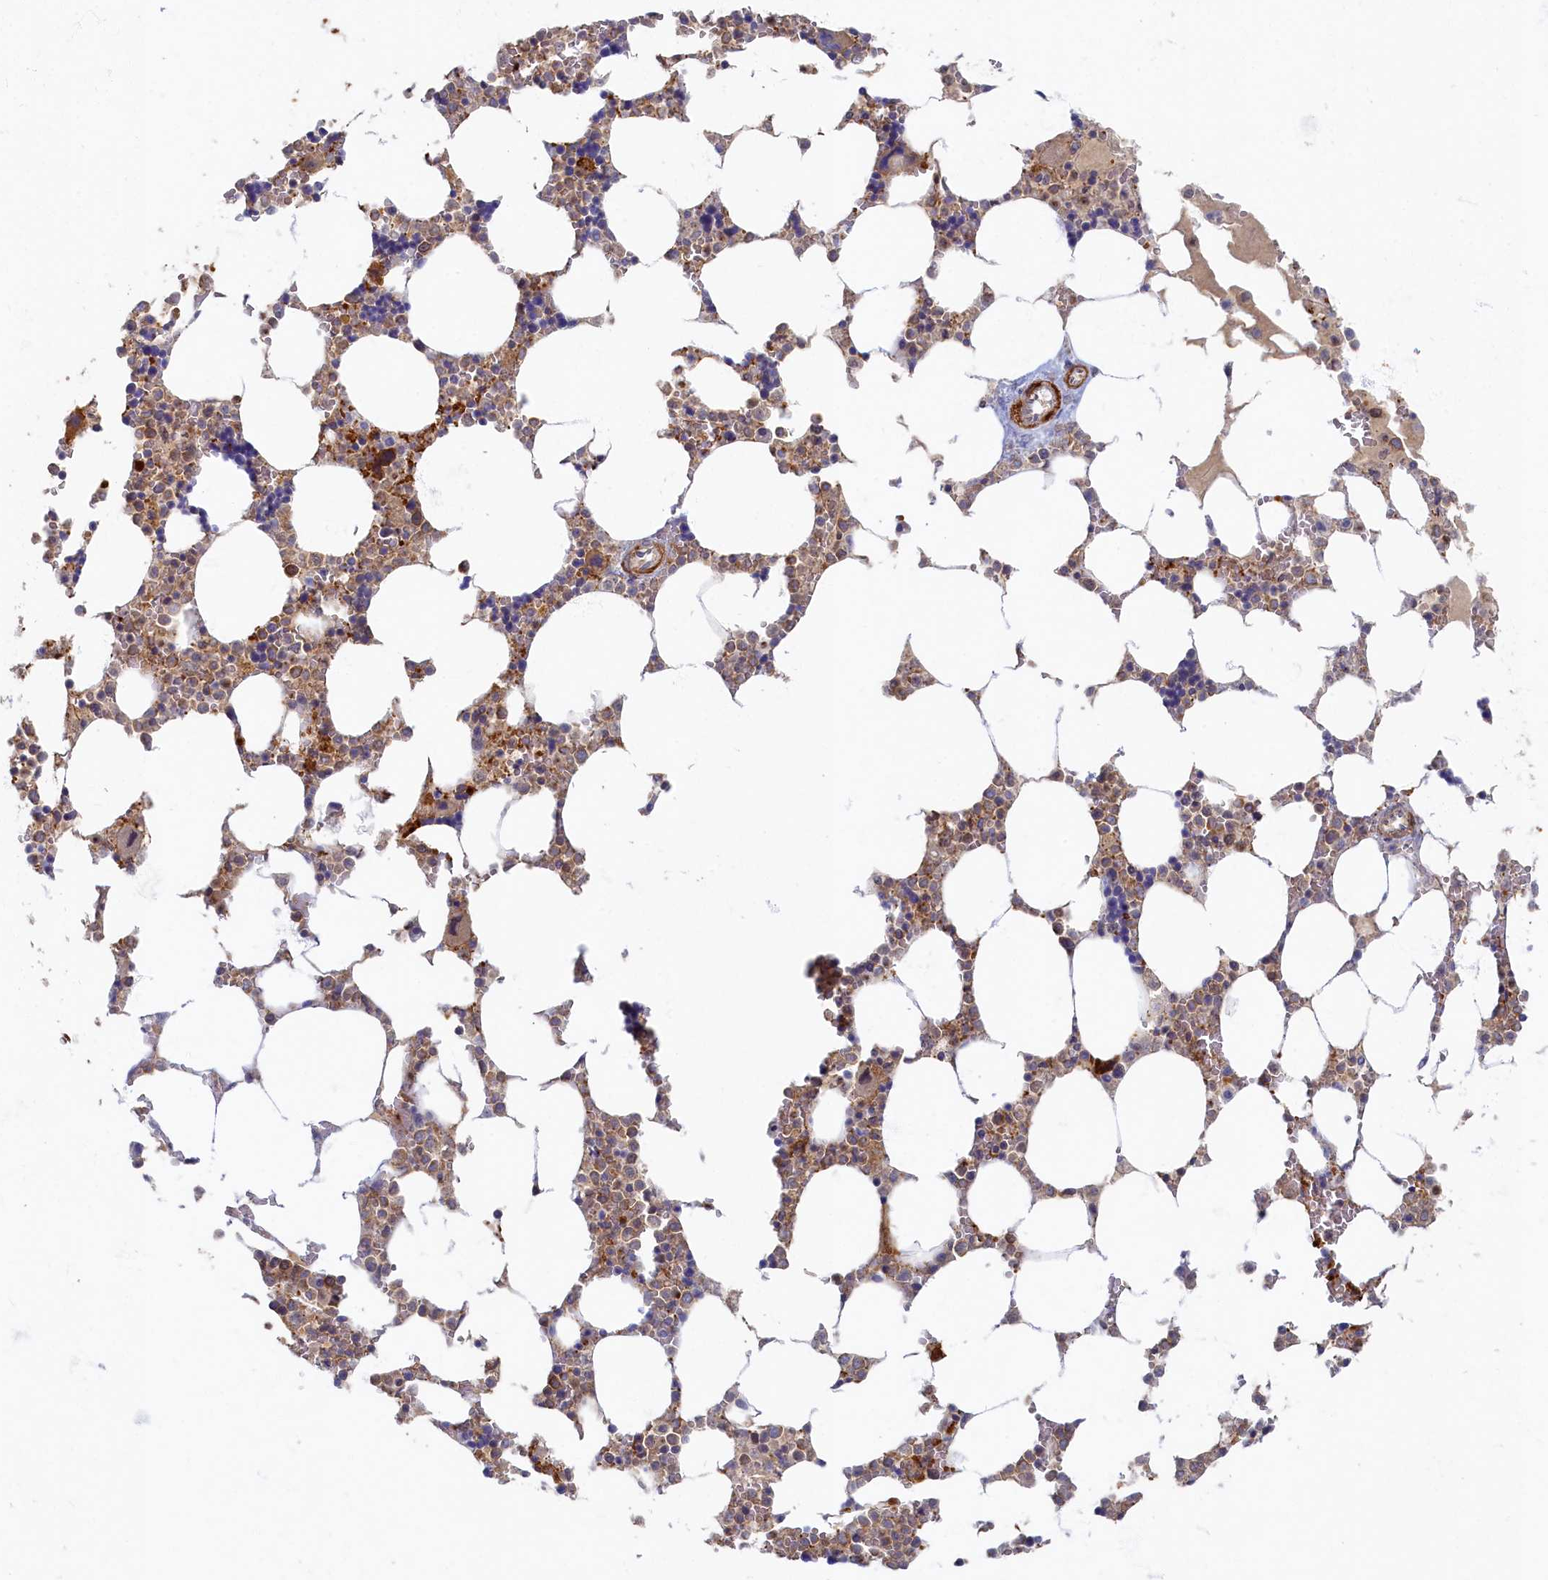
{"staining": {"intensity": "moderate", "quantity": "25%-75%", "location": "cytoplasmic/membranous"}, "tissue": "bone marrow", "cell_type": "Hematopoietic cells", "image_type": "normal", "snomed": [{"axis": "morphology", "description": "Normal tissue, NOS"}, {"axis": "topography", "description": "Bone marrow"}], "caption": "Bone marrow stained with a brown dye demonstrates moderate cytoplasmic/membranous positive positivity in about 25%-75% of hematopoietic cells.", "gene": "PSMG2", "patient": {"sex": "male", "age": 64}}